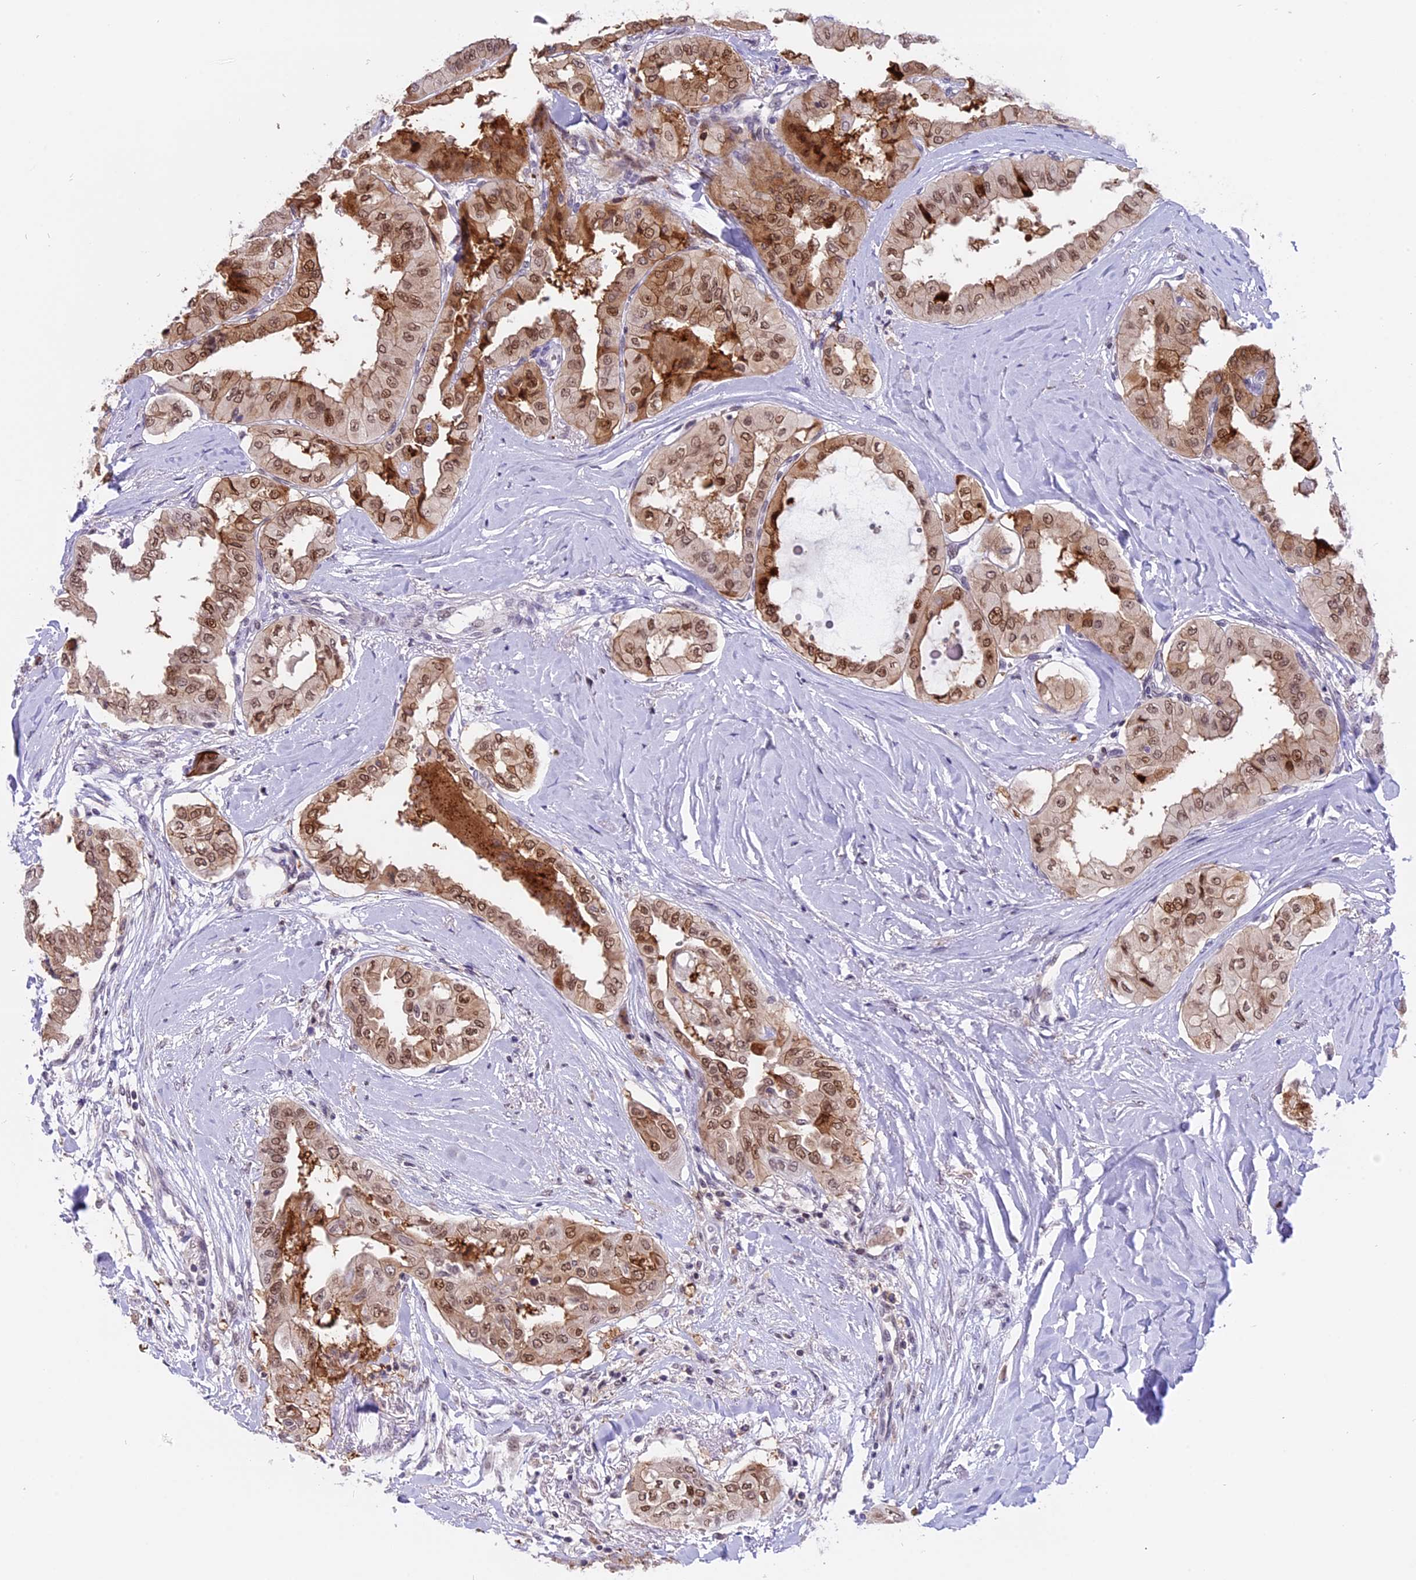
{"staining": {"intensity": "moderate", "quantity": ">75%", "location": "cytoplasmic/membranous,nuclear"}, "tissue": "thyroid cancer", "cell_type": "Tumor cells", "image_type": "cancer", "snomed": [{"axis": "morphology", "description": "Papillary adenocarcinoma, NOS"}, {"axis": "topography", "description": "Thyroid gland"}], "caption": "This is a histology image of immunohistochemistry staining of thyroid cancer, which shows moderate positivity in the cytoplasmic/membranous and nuclear of tumor cells.", "gene": "TADA3", "patient": {"sex": "female", "age": 59}}